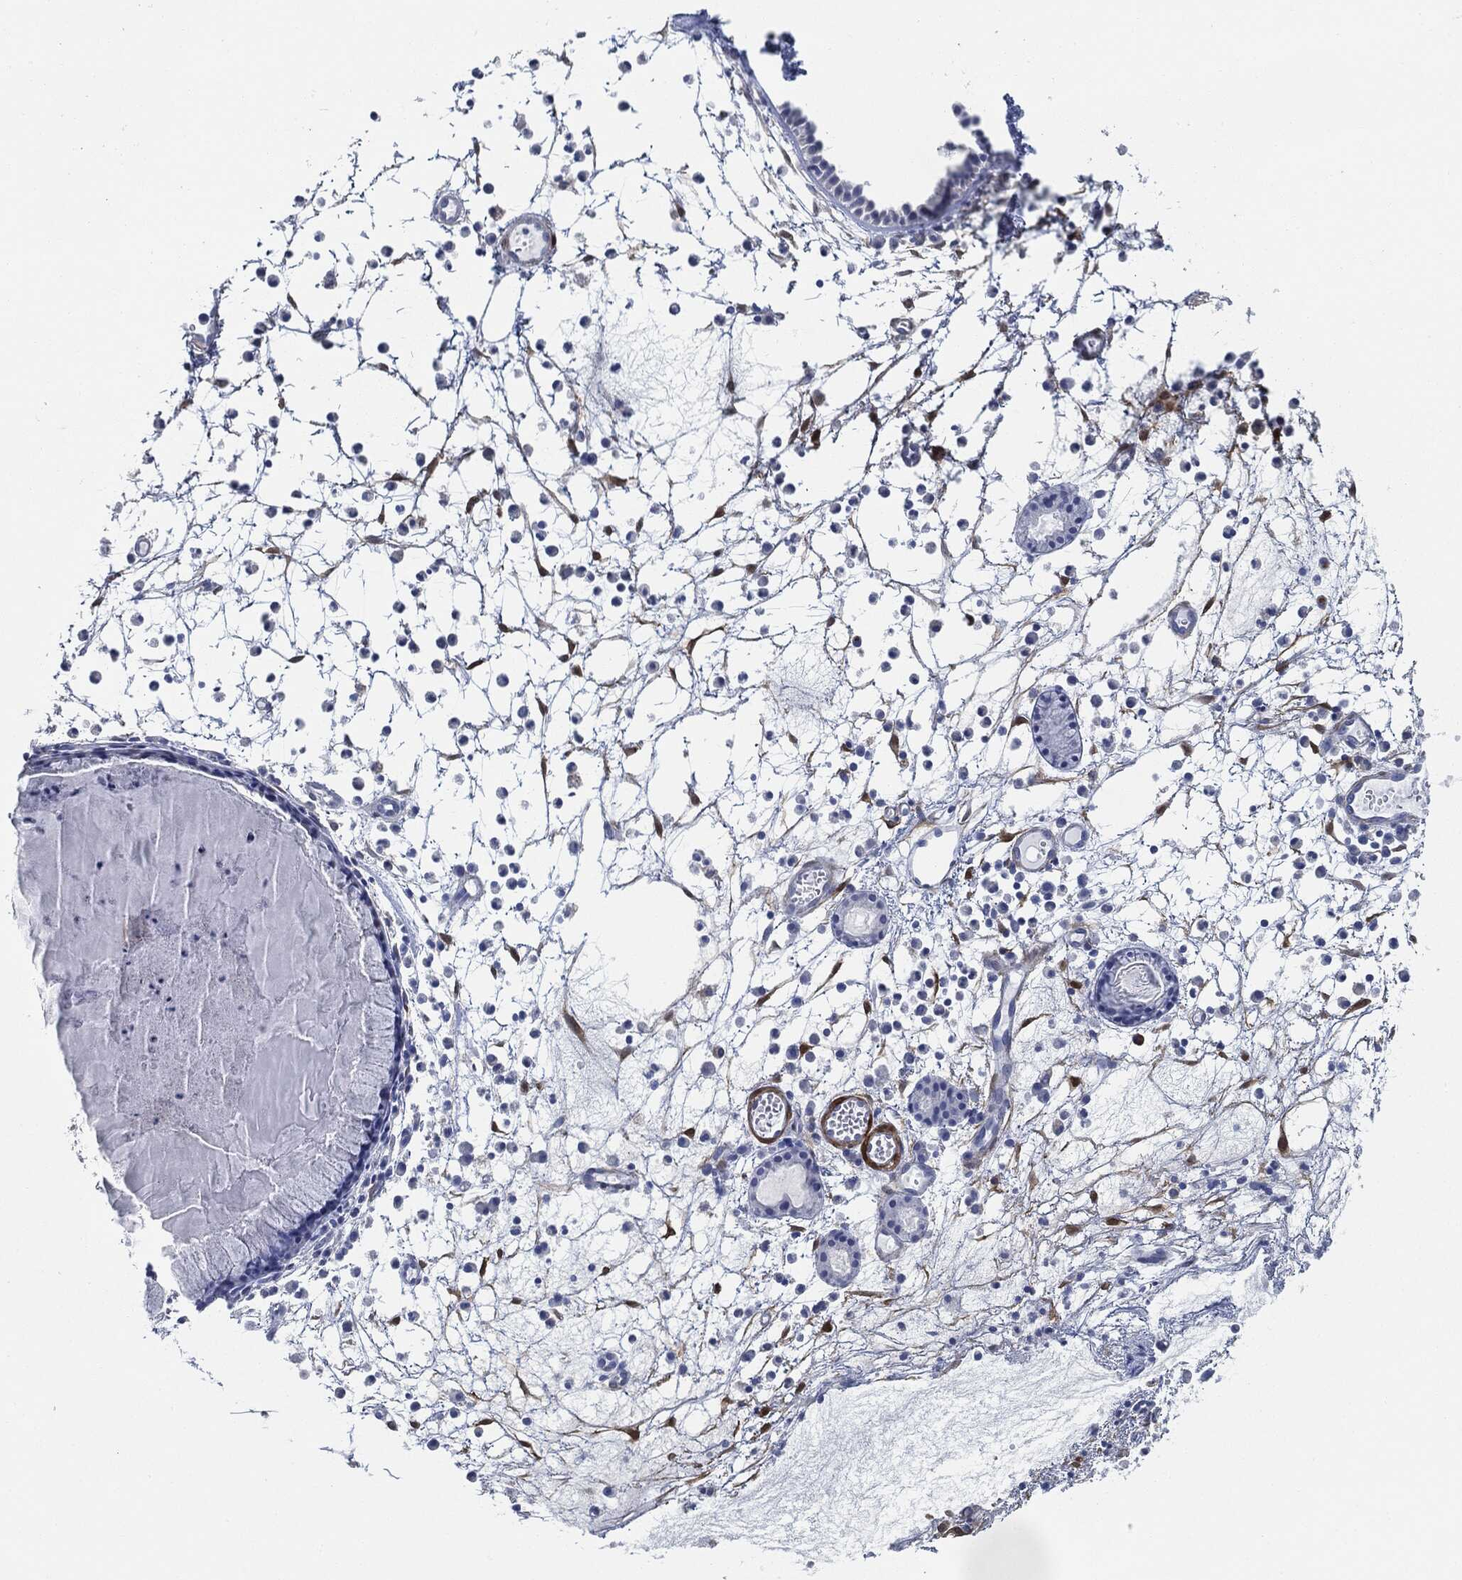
{"staining": {"intensity": "negative", "quantity": "none", "location": "none"}, "tissue": "nasopharynx", "cell_type": "Respiratory epithelial cells", "image_type": "normal", "snomed": [{"axis": "morphology", "description": "Normal tissue, NOS"}, {"axis": "topography", "description": "Nasopharynx"}], "caption": "The IHC micrograph has no significant positivity in respiratory epithelial cells of nasopharynx.", "gene": "TAGLN", "patient": {"sex": "female", "age": 73}}